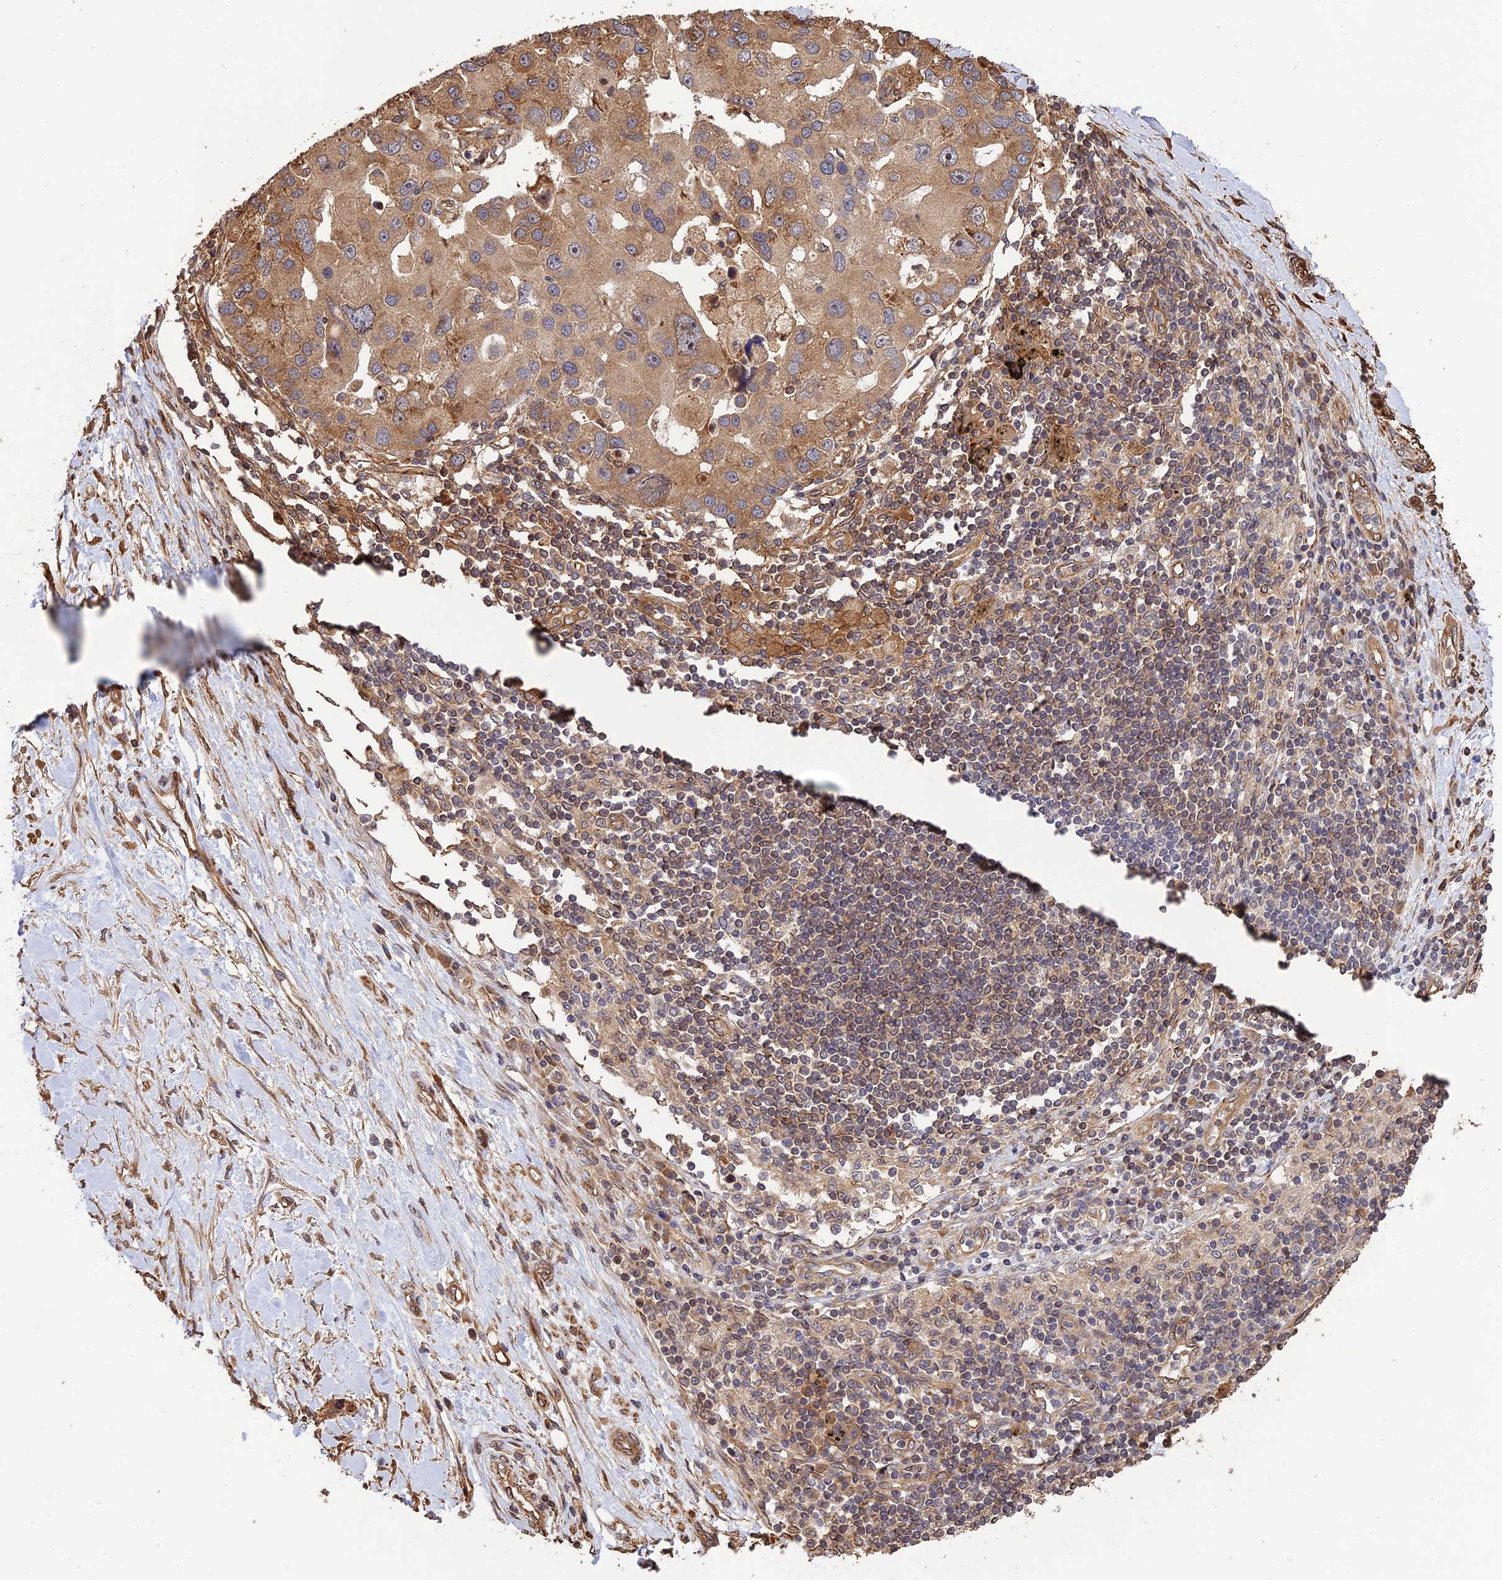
{"staining": {"intensity": "moderate", "quantity": ">75%", "location": "cytoplasmic/membranous"}, "tissue": "lung cancer", "cell_type": "Tumor cells", "image_type": "cancer", "snomed": [{"axis": "morphology", "description": "Adenocarcinoma, NOS"}, {"axis": "topography", "description": "Lung"}], "caption": "Lung cancer was stained to show a protein in brown. There is medium levels of moderate cytoplasmic/membranous positivity in about >75% of tumor cells.", "gene": "CREBL2", "patient": {"sex": "female", "age": 54}}